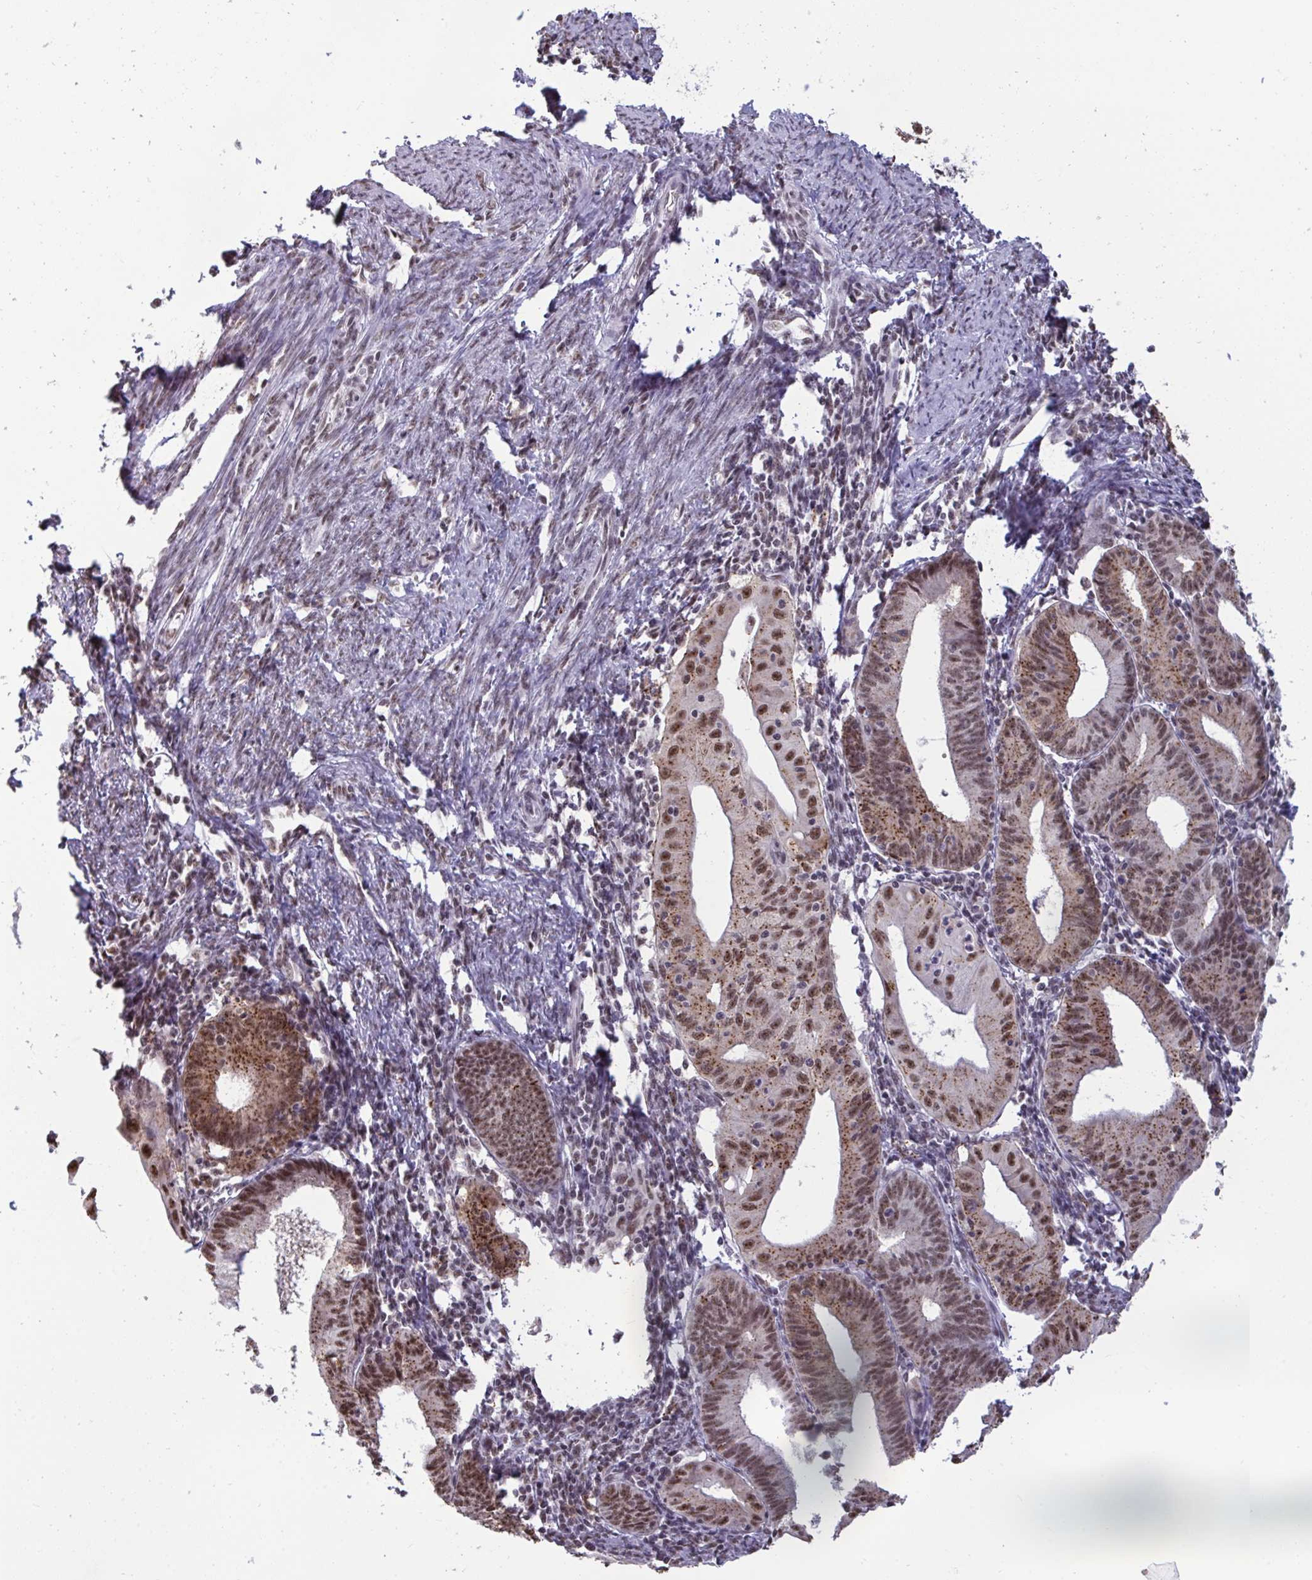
{"staining": {"intensity": "moderate", "quantity": ">75%", "location": "cytoplasmic/membranous,nuclear"}, "tissue": "endometrial cancer", "cell_type": "Tumor cells", "image_type": "cancer", "snomed": [{"axis": "morphology", "description": "Adenocarcinoma, NOS"}, {"axis": "topography", "description": "Endometrium"}], "caption": "The histopathology image exhibits immunohistochemical staining of adenocarcinoma (endometrial). There is moderate cytoplasmic/membranous and nuclear positivity is identified in about >75% of tumor cells.", "gene": "PUF60", "patient": {"sex": "female", "age": 60}}